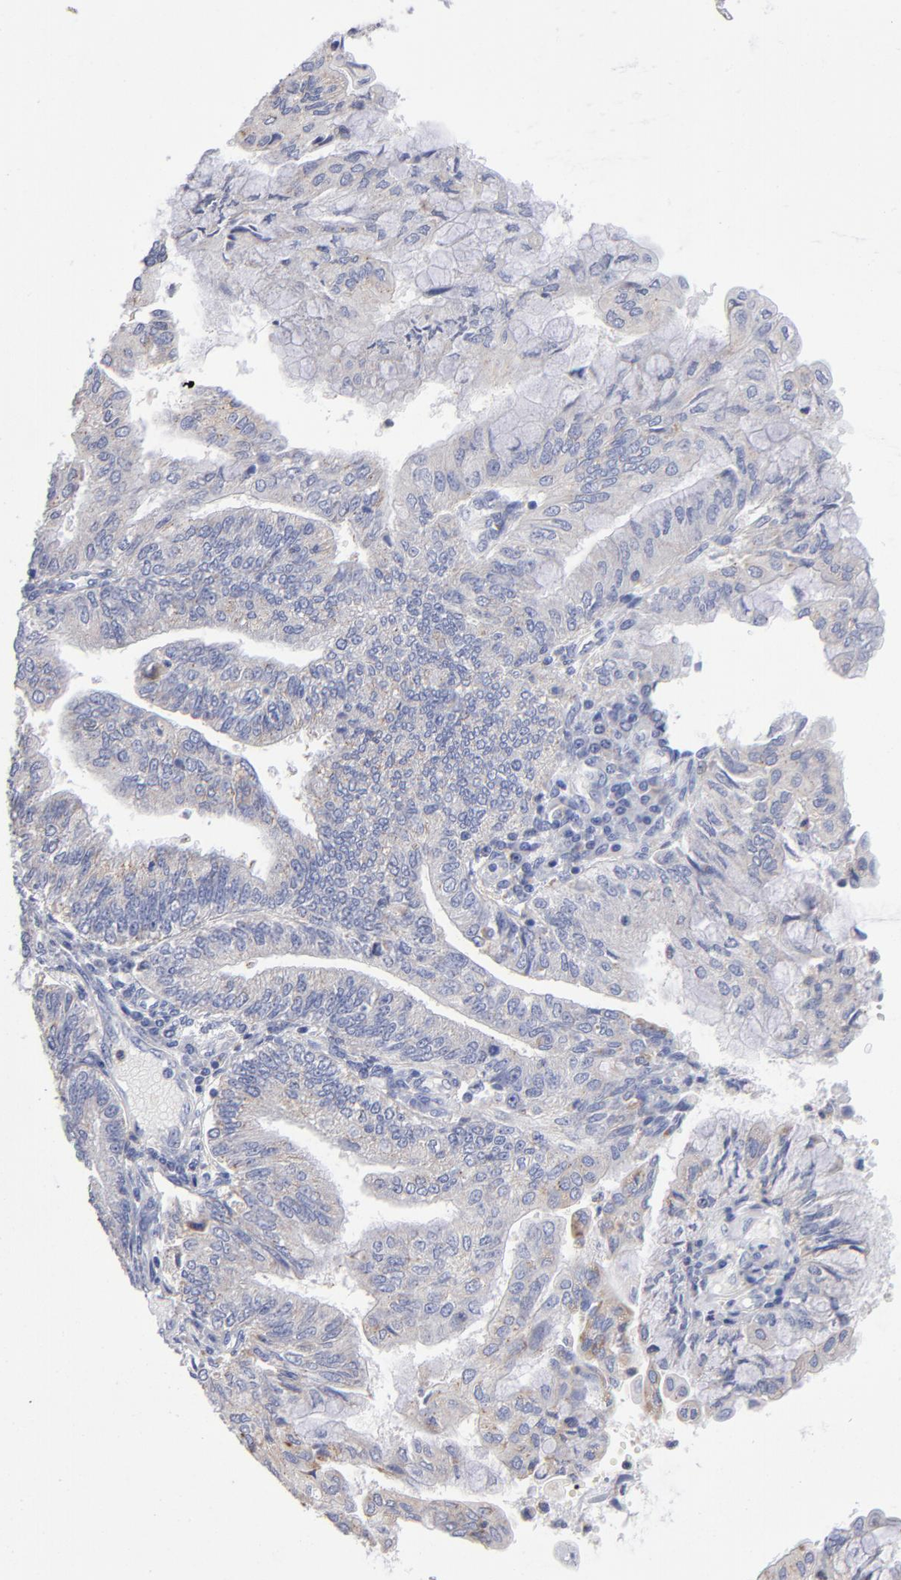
{"staining": {"intensity": "weak", "quantity": "<25%", "location": "cytoplasmic/membranous"}, "tissue": "endometrial cancer", "cell_type": "Tumor cells", "image_type": "cancer", "snomed": [{"axis": "morphology", "description": "Adenocarcinoma, NOS"}, {"axis": "topography", "description": "Endometrium"}], "caption": "High power microscopy micrograph of an IHC image of adenocarcinoma (endometrial), revealing no significant staining in tumor cells.", "gene": "RRAGB", "patient": {"sex": "female", "age": 59}}